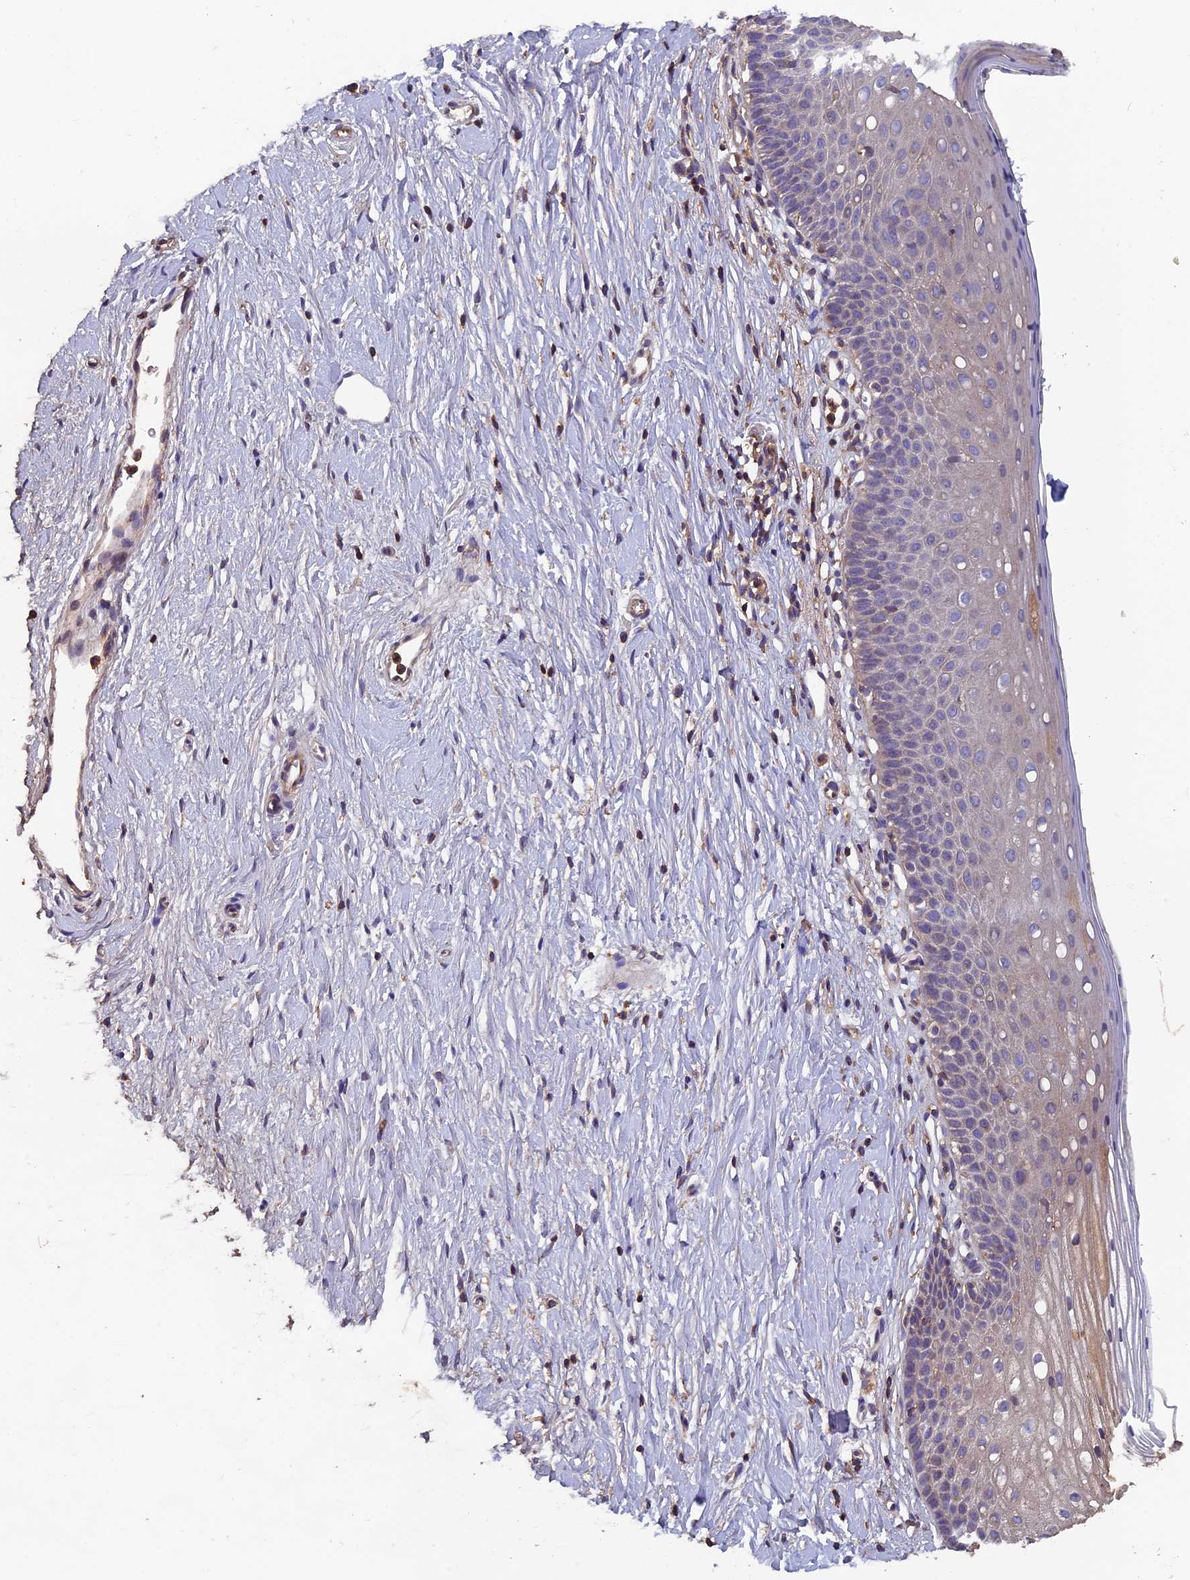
{"staining": {"intensity": "negative", "quantity": "none", "location": "none"}, "tissue": "cervix", "cell_type": "Glandular cells", "image_type": "normal", "snomed": [{"axis": "morphology", "description": "Normal tissue, NOS"}, {"axis": "topography", "description": "Cervix"}], "caption": "This photomicrograph is of unremarkable cervix stained with IHC to label a protein in brown with the nuclei are counter-stained blue. There is no staining in glandular cells. (Brightfield microscopy of DAB immunohistochemistry (IHC) at high magnification).", "gene": "CCDC153", "patient": {"sex": "female", "age": 36}}